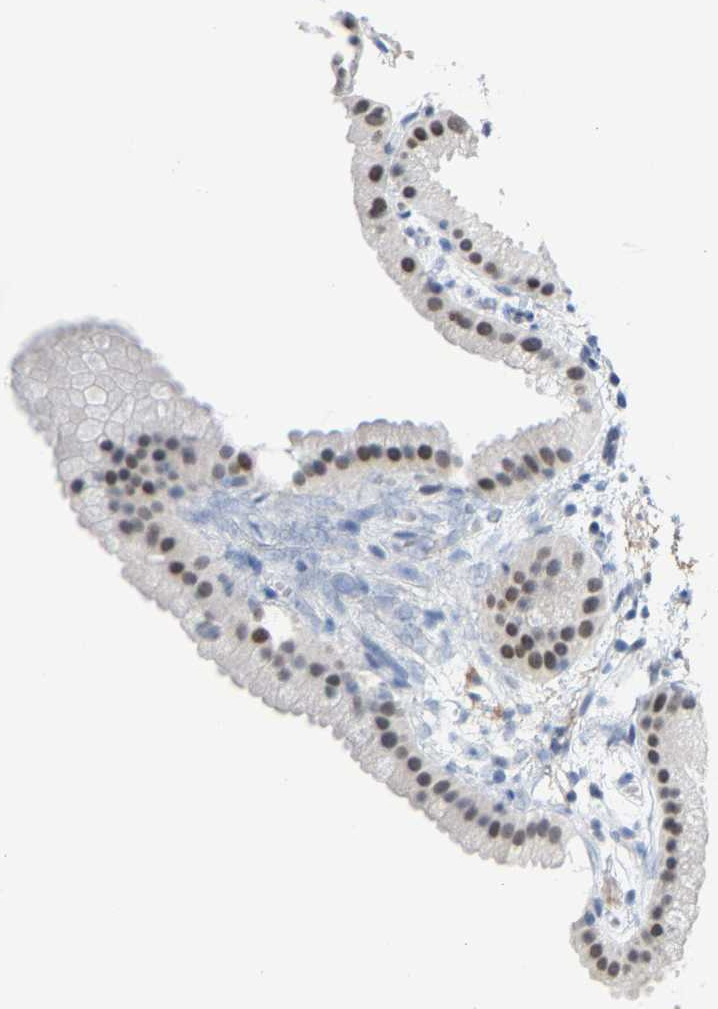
{"staining": {"intensity": "moderate", "quantity": ">75%", "location": "nuclear"}, "tissue": "gallbladder", "cell_type": "Glandular cells", "image_type": "normal", "snomed": [{"axis": "morphology", "description": "Normal tissue, NOS"}, {"axis": "topography", "description": "Gallbladder"}], "caption": "This histopathology image shows immunohistochemistry staining of benign human gallbladder, with medium moderate nuclear positivity in approximately >75% of glandular cells.", "gene": "FAM180A", "patient": {"sex": "female", "age": 64}}